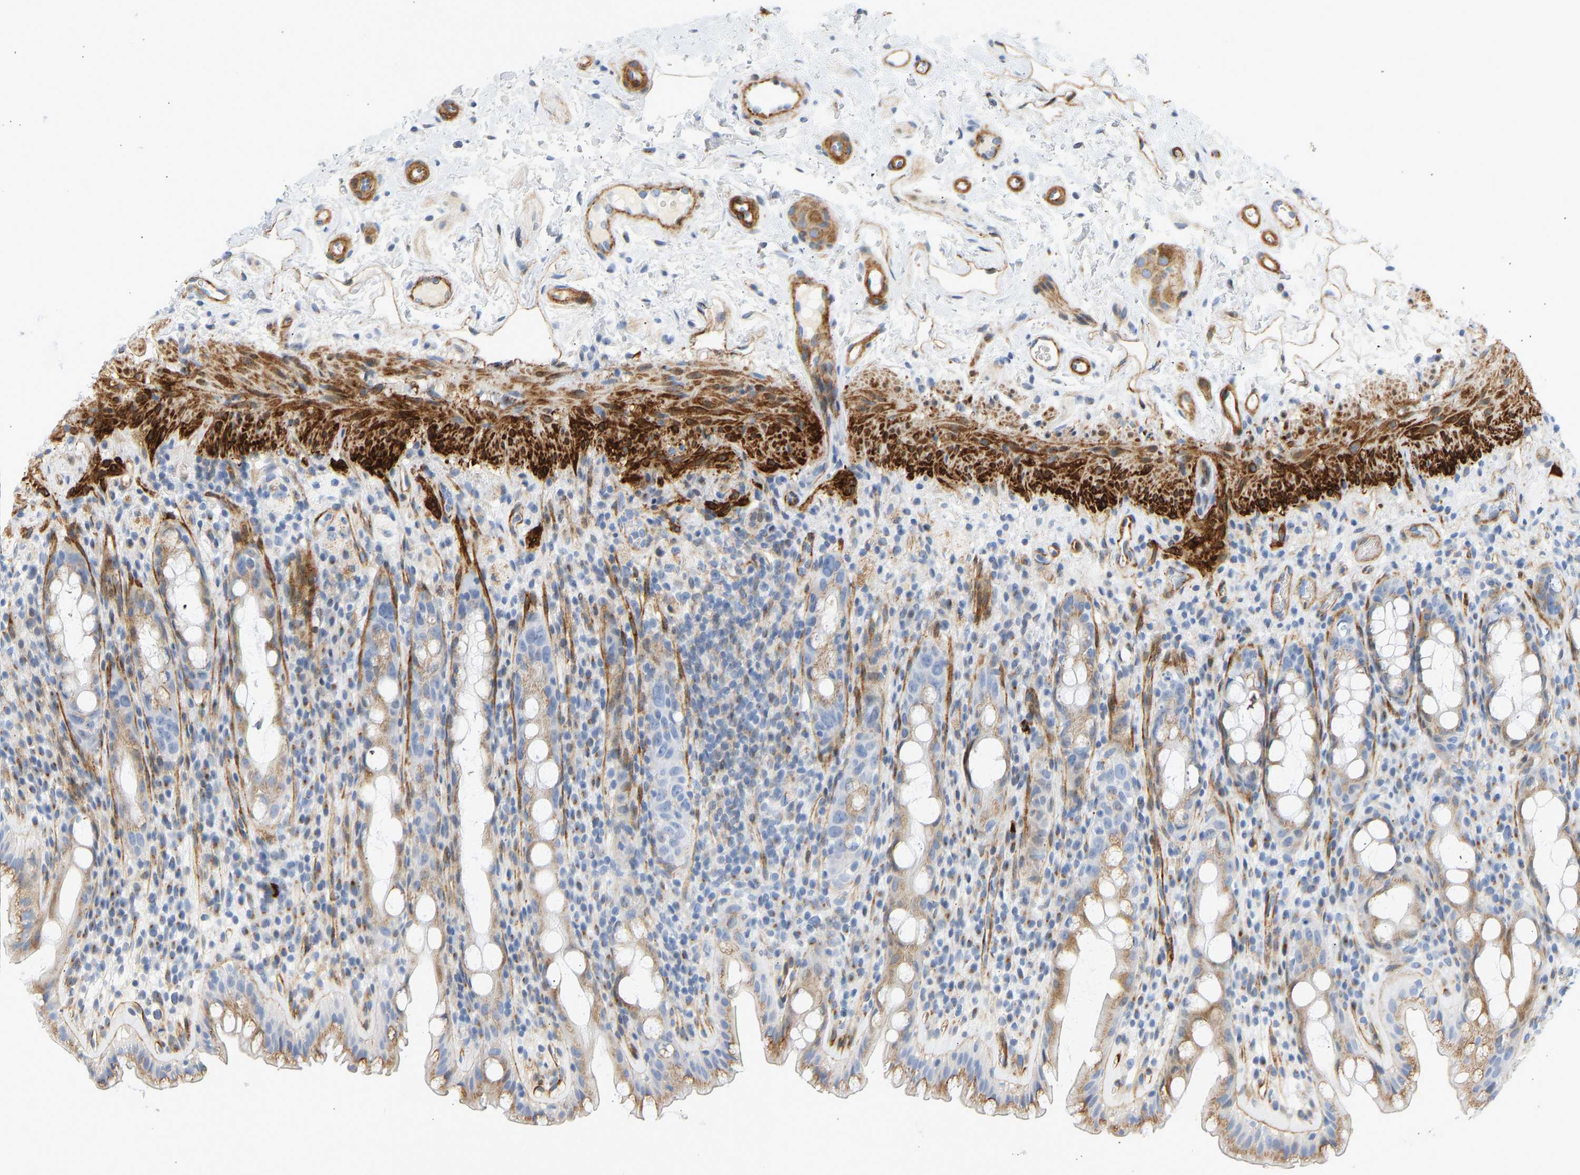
{"staining": {"intensity": "moderate", "quantity": ">75%", "location": "cytoplasmic/membranous"}, "tissue": "rectum", "cell_type": "Glandular cells", "image_type": "normal", "snomed": [{"axis": "morphology", "description": "Normal tissue, NOS"}, {"axis": "topography", "description": "Rectum"}], "caption": "A high-resolution photomicrograph shows IHC staining of benign rectum, which reveals moderate cytoplasmic/membranous expression in approximately >75% of glandular cells.", "gene": "SLC30A7", "patient": {"sex": "male", "age": 44}}